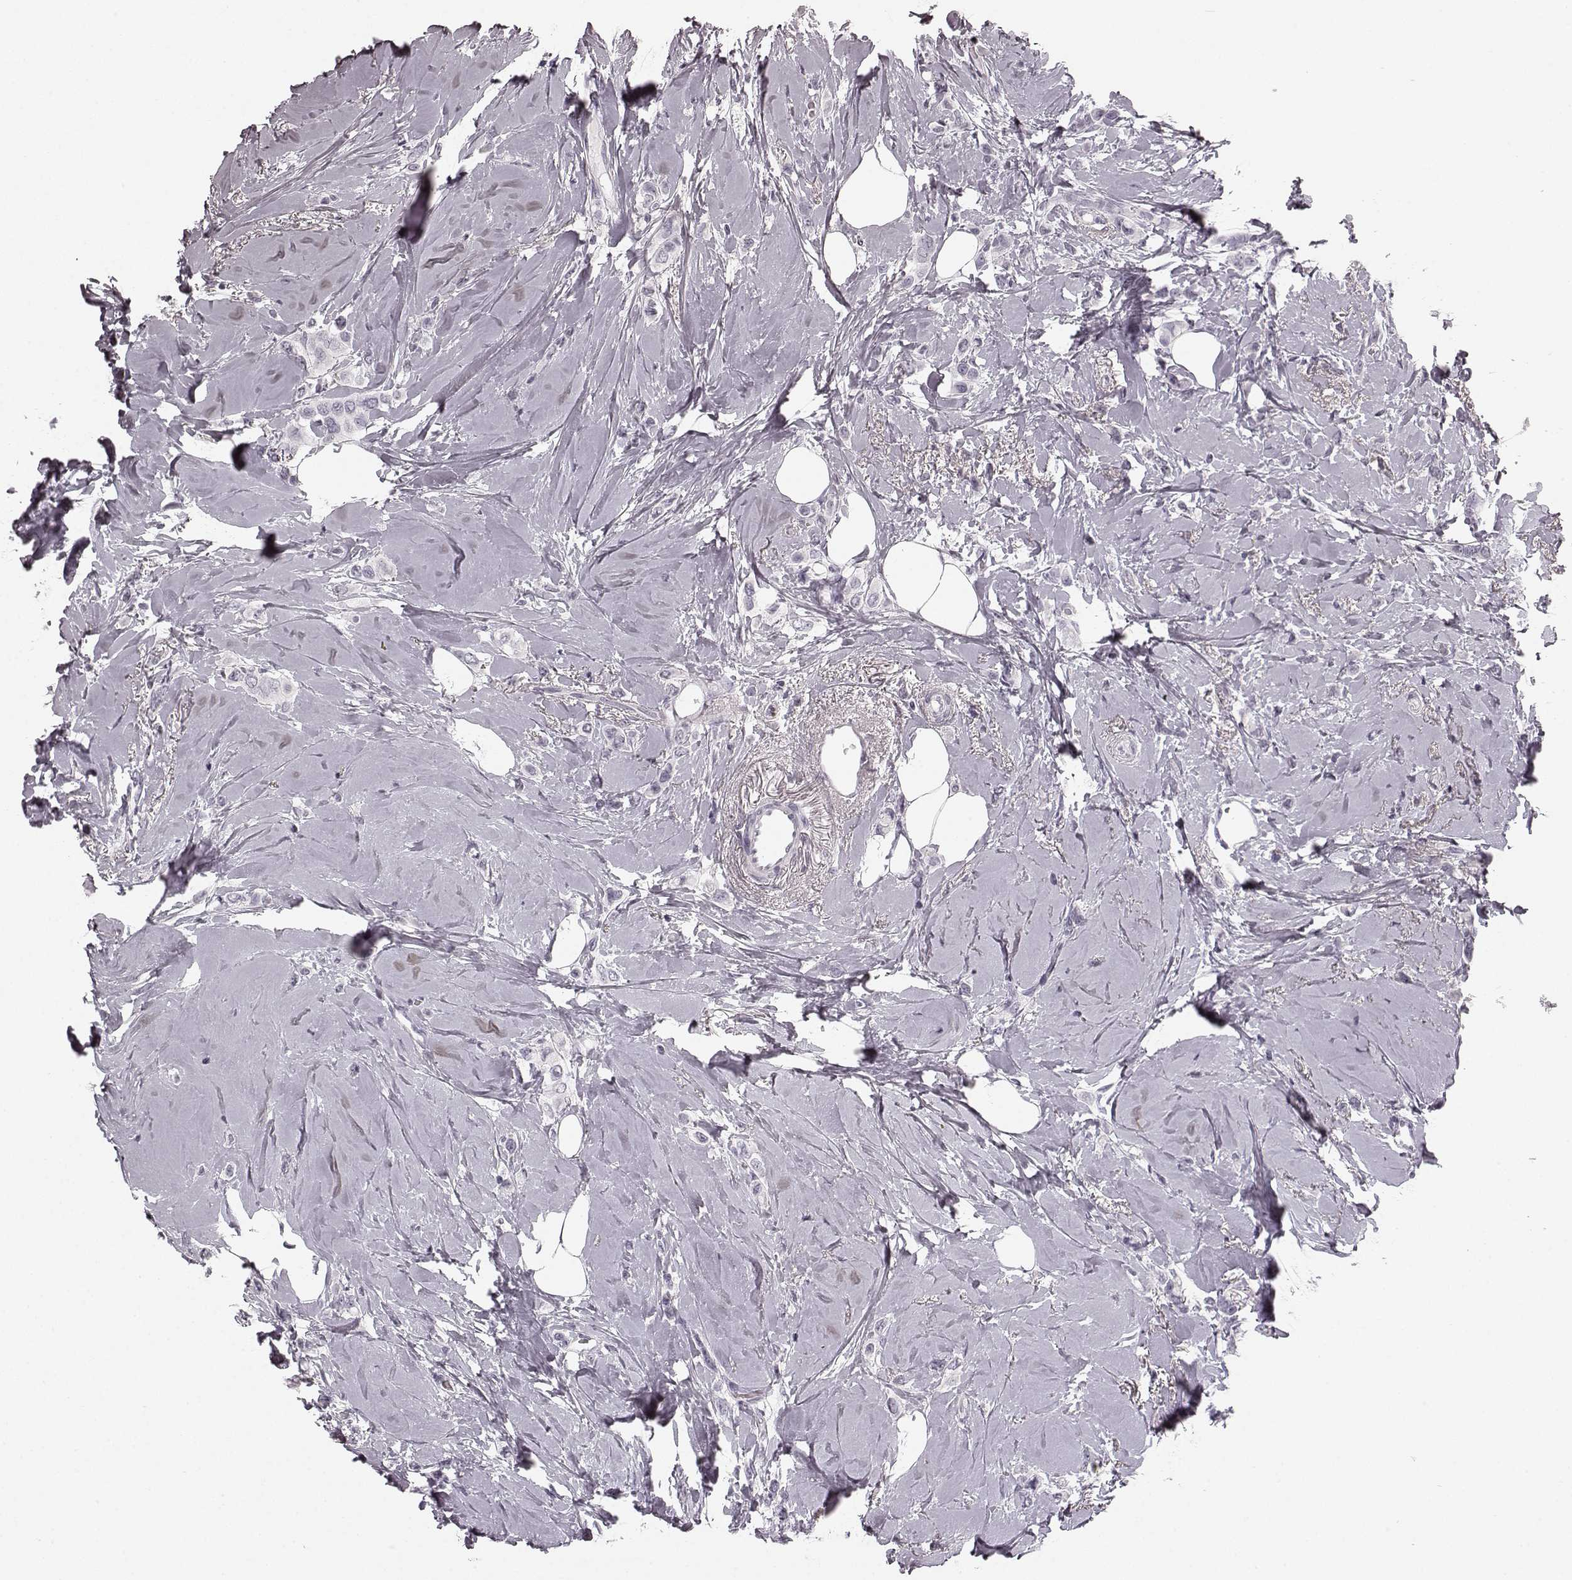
{"staining": {"intensity": "negative", "quantity": "none", "location": "none"}, "tissue": "breast cancer", "cell_type": "Tumor cells", "image_type": "cancer", "snomed": [{"axis": "morphology", "description": "Lobular carcinoma"}, {"axis": "topography", "description": "Breast"}], "caption": "This is an immunohistochemistry image of human breast lobular carcinoma. There is no expression in tumor cells.", "gene": "TMPRSS15", "patient": {"sex": "female", "age": 66}}